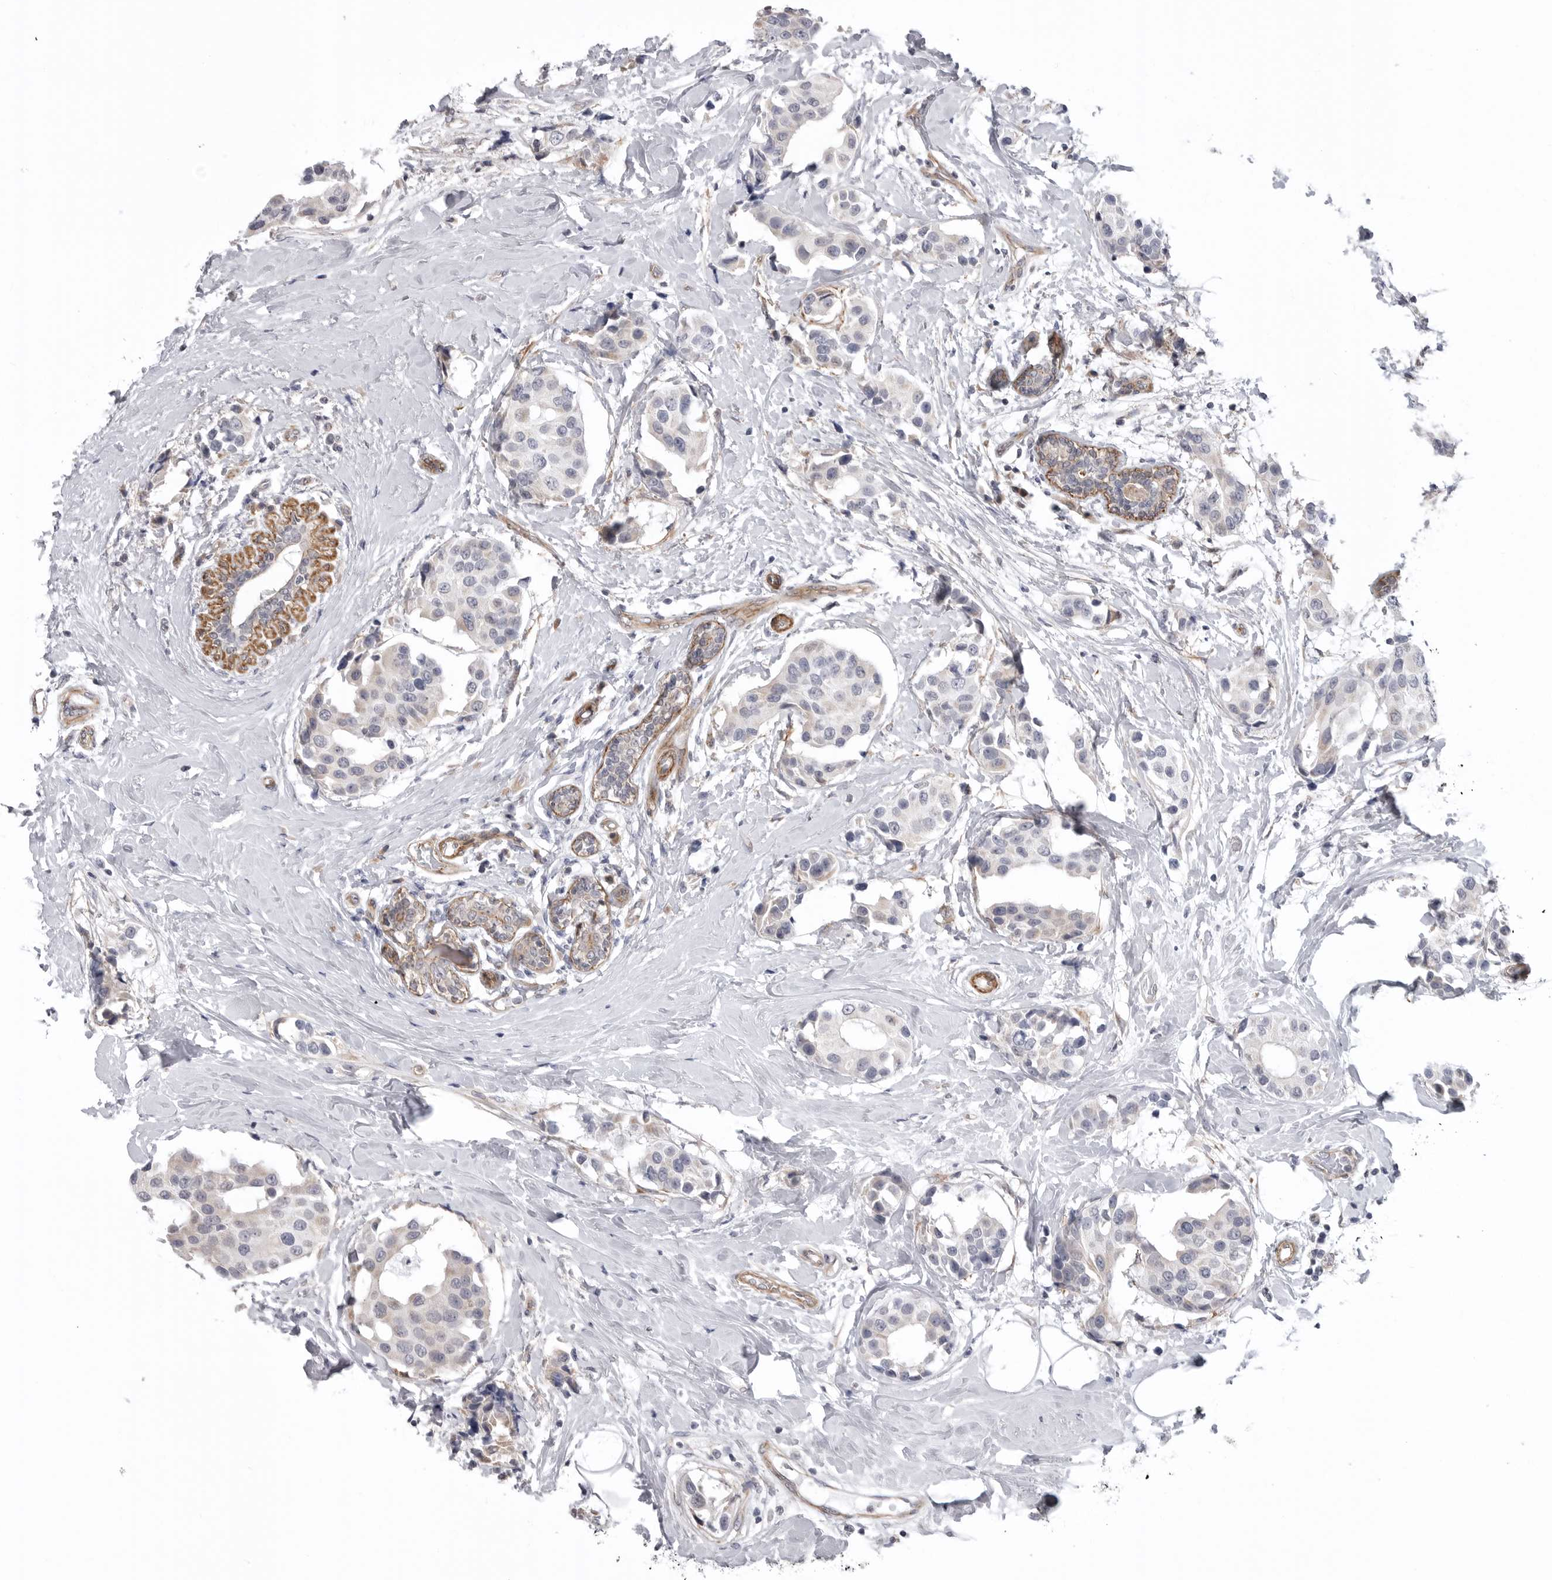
{"staining": {"intensity": "negative", "quantity": "none", "location": "none"}, "tissue": "breast cancer", "cell_type": "Tumor cells", "image_type": "cancer", "snomed": [{"axis": "morphology", "description": "Normal tissue, NOS"}, {"axis": "morphology", "description": "Duct carcinoma"}, {"axis": "topography", "description": "Breast"}], "caption": "IHC histopathology image of neoplastic tissue: human invasive ductal carcinoma (breast) stained with DAB (3,3'-diaminobenzidine) displays no significant protein staining in tumor cells.", "gene": "SCP2", "patient": {"sex": "female", "age": 39}}